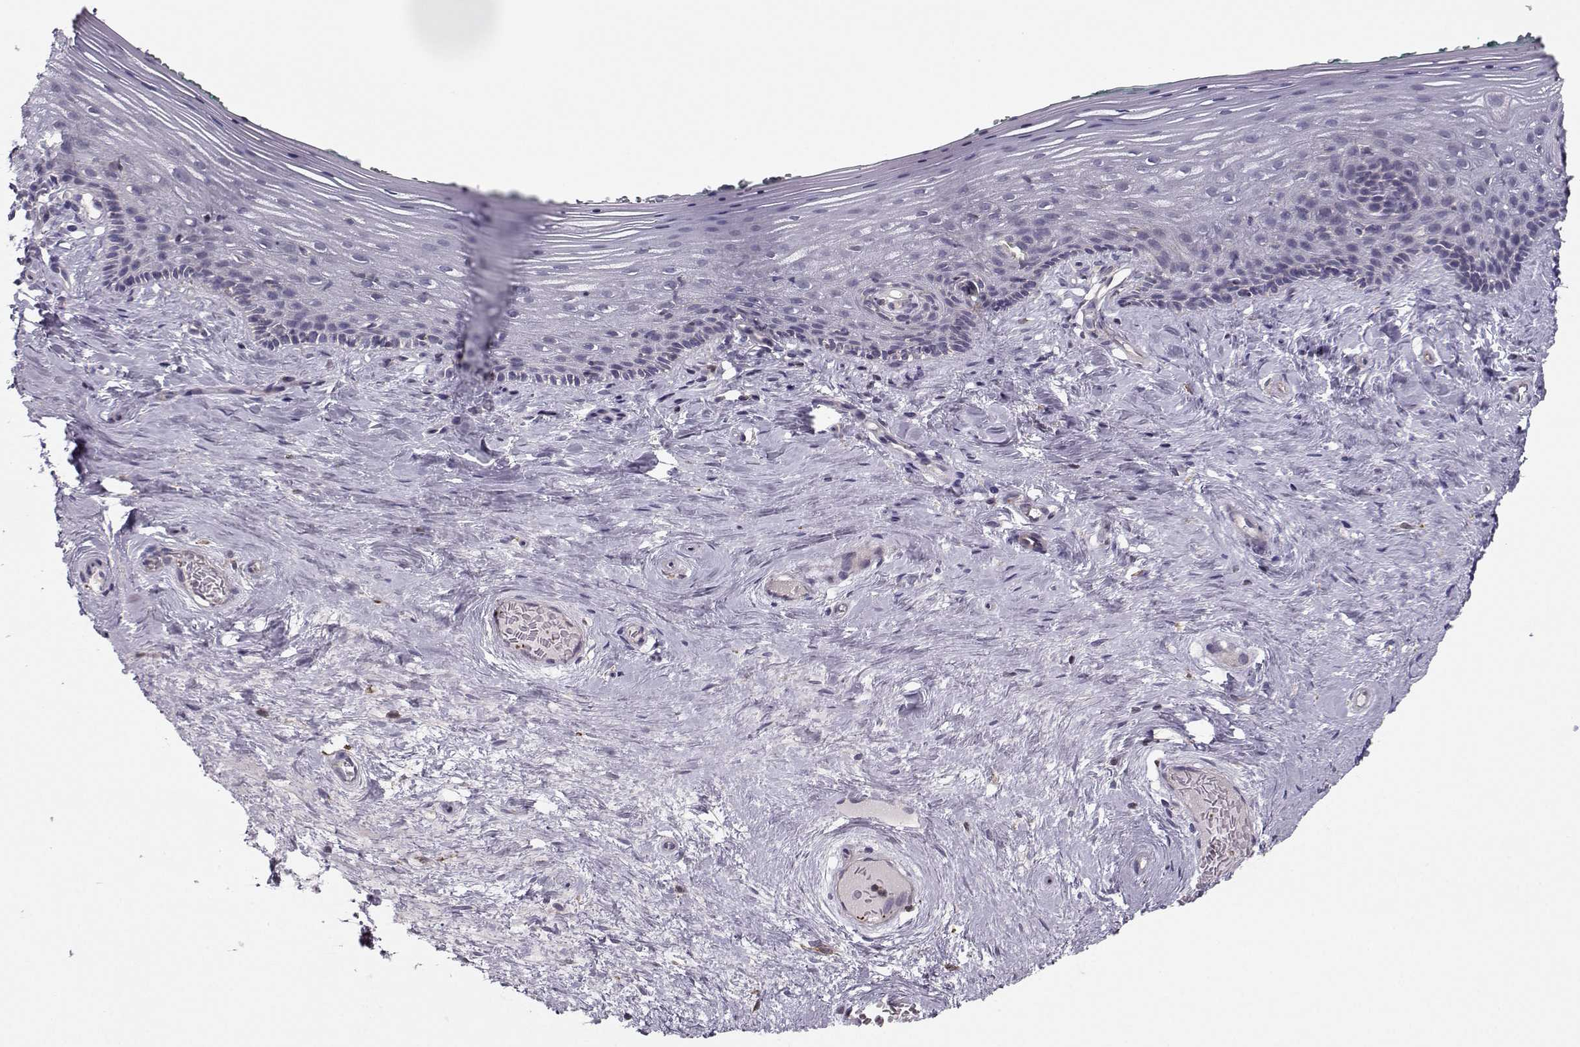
{"staining": {"intensity": "negative", "quantity": "none", "location": "none"}, "tissue": "vagina", "cell_type": "Squamous epithelial cells", "image_type": "normal", "snomed": [{"axis": "morphology", "description": "Normal tissue, NOS"}, {"axis": "topography", "description": "Vagina"}], "caption": "This is a image of IHC staining of normal vagina, which shows no expression in squamous epithelial cells. (DAB IHC, high magnification).", "gene": "ASB16", "patient": {"sex": "female", "age": 45}}